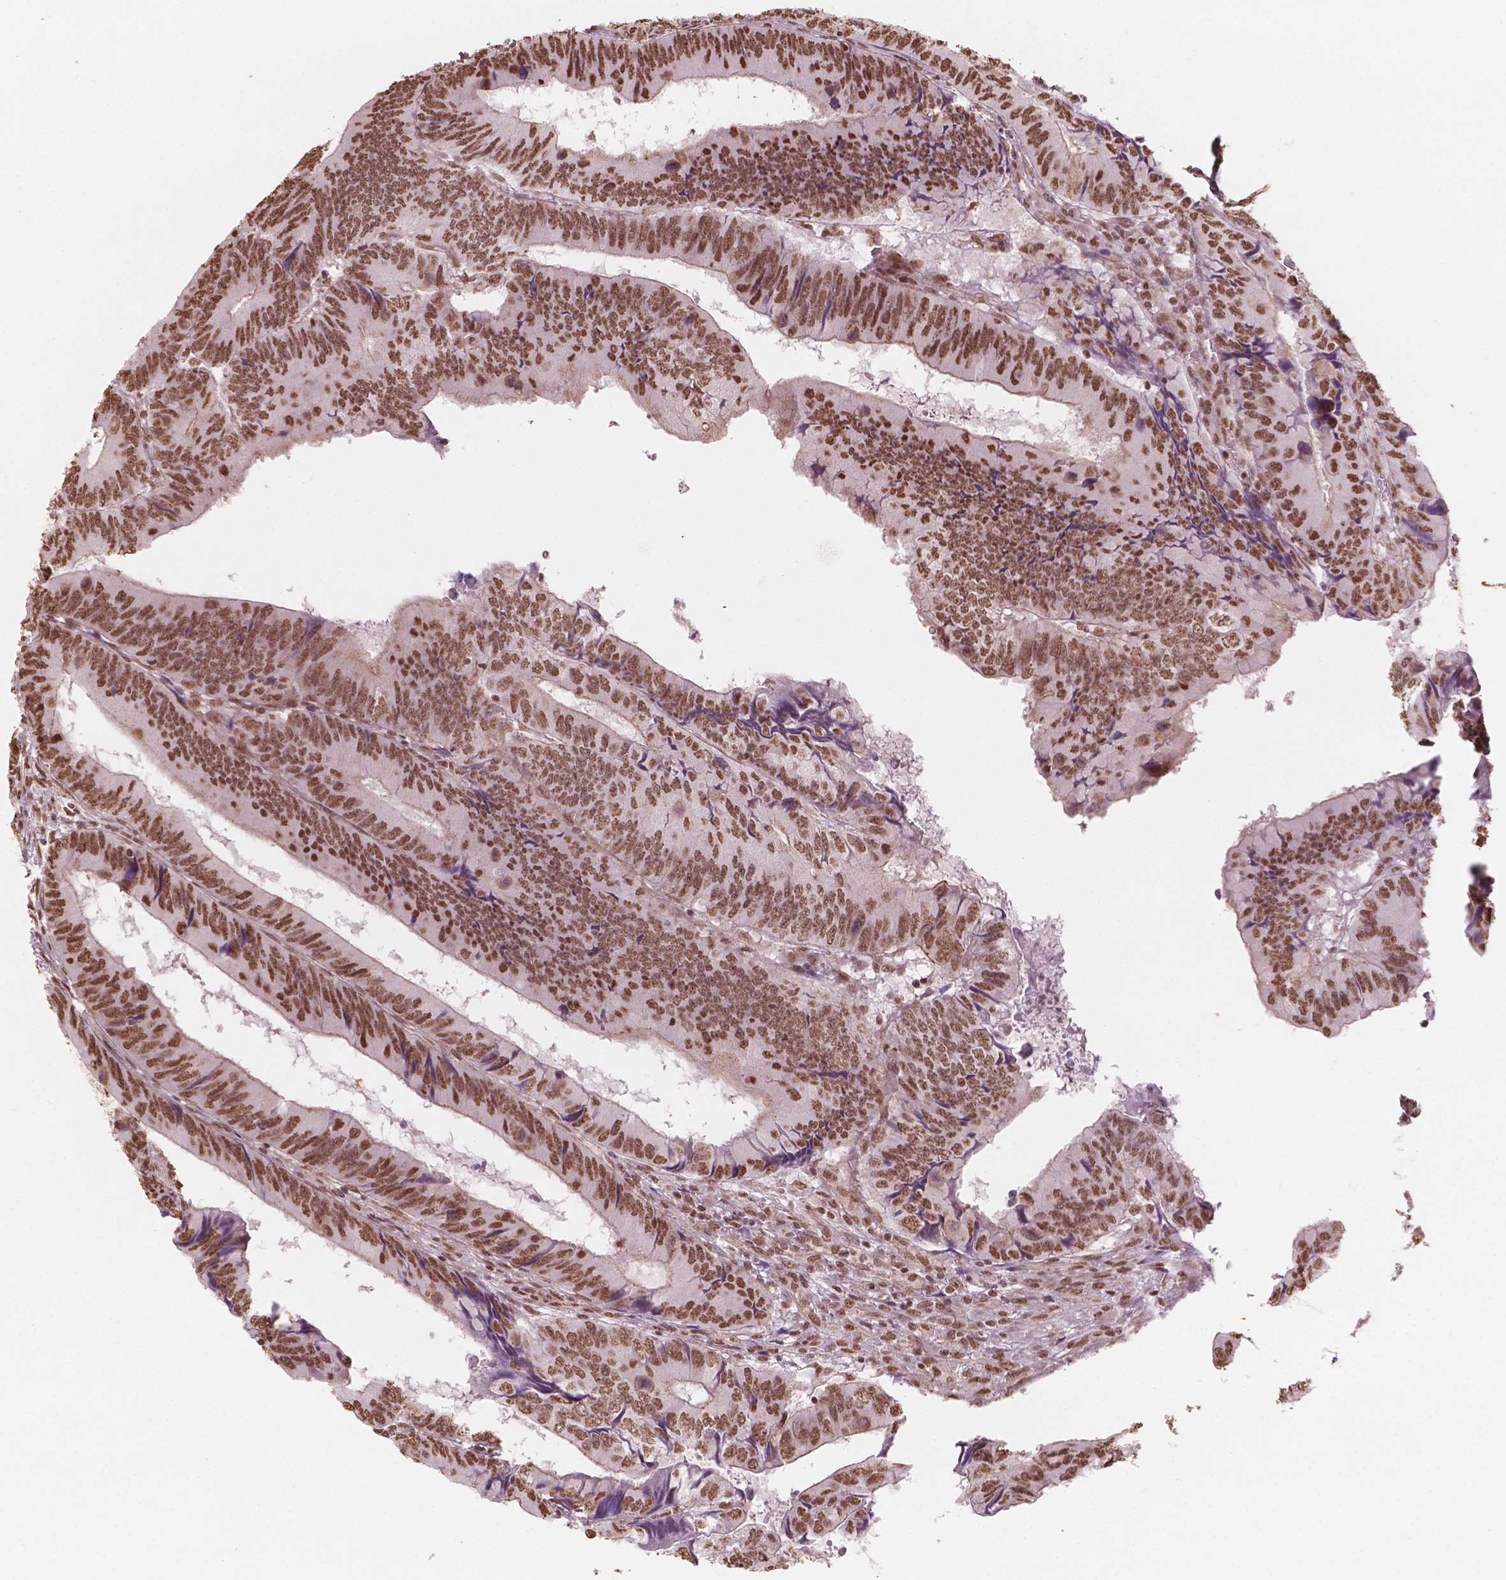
{"staining": {"intensity": "moderate", "quantity": ">75%", "location": "nuclear"}, "tissue": "colorectal cancer", "cell_type": "Tumor cells", "image_type": "cancer", "snomed": [{"axis": "morphology", "description": "Adenocarcinoma, NOS"}, {"axis": "topography", "description": "Colon"}], "caption": "Moderate nuclear positivity for a protein is seen in about >75% of tumor cells of colorectal cancer (adenocarcinoma) using immunohistochemistry.", "gene": "GTF3C5", "patient": {"sex": "male", "age": 53}}